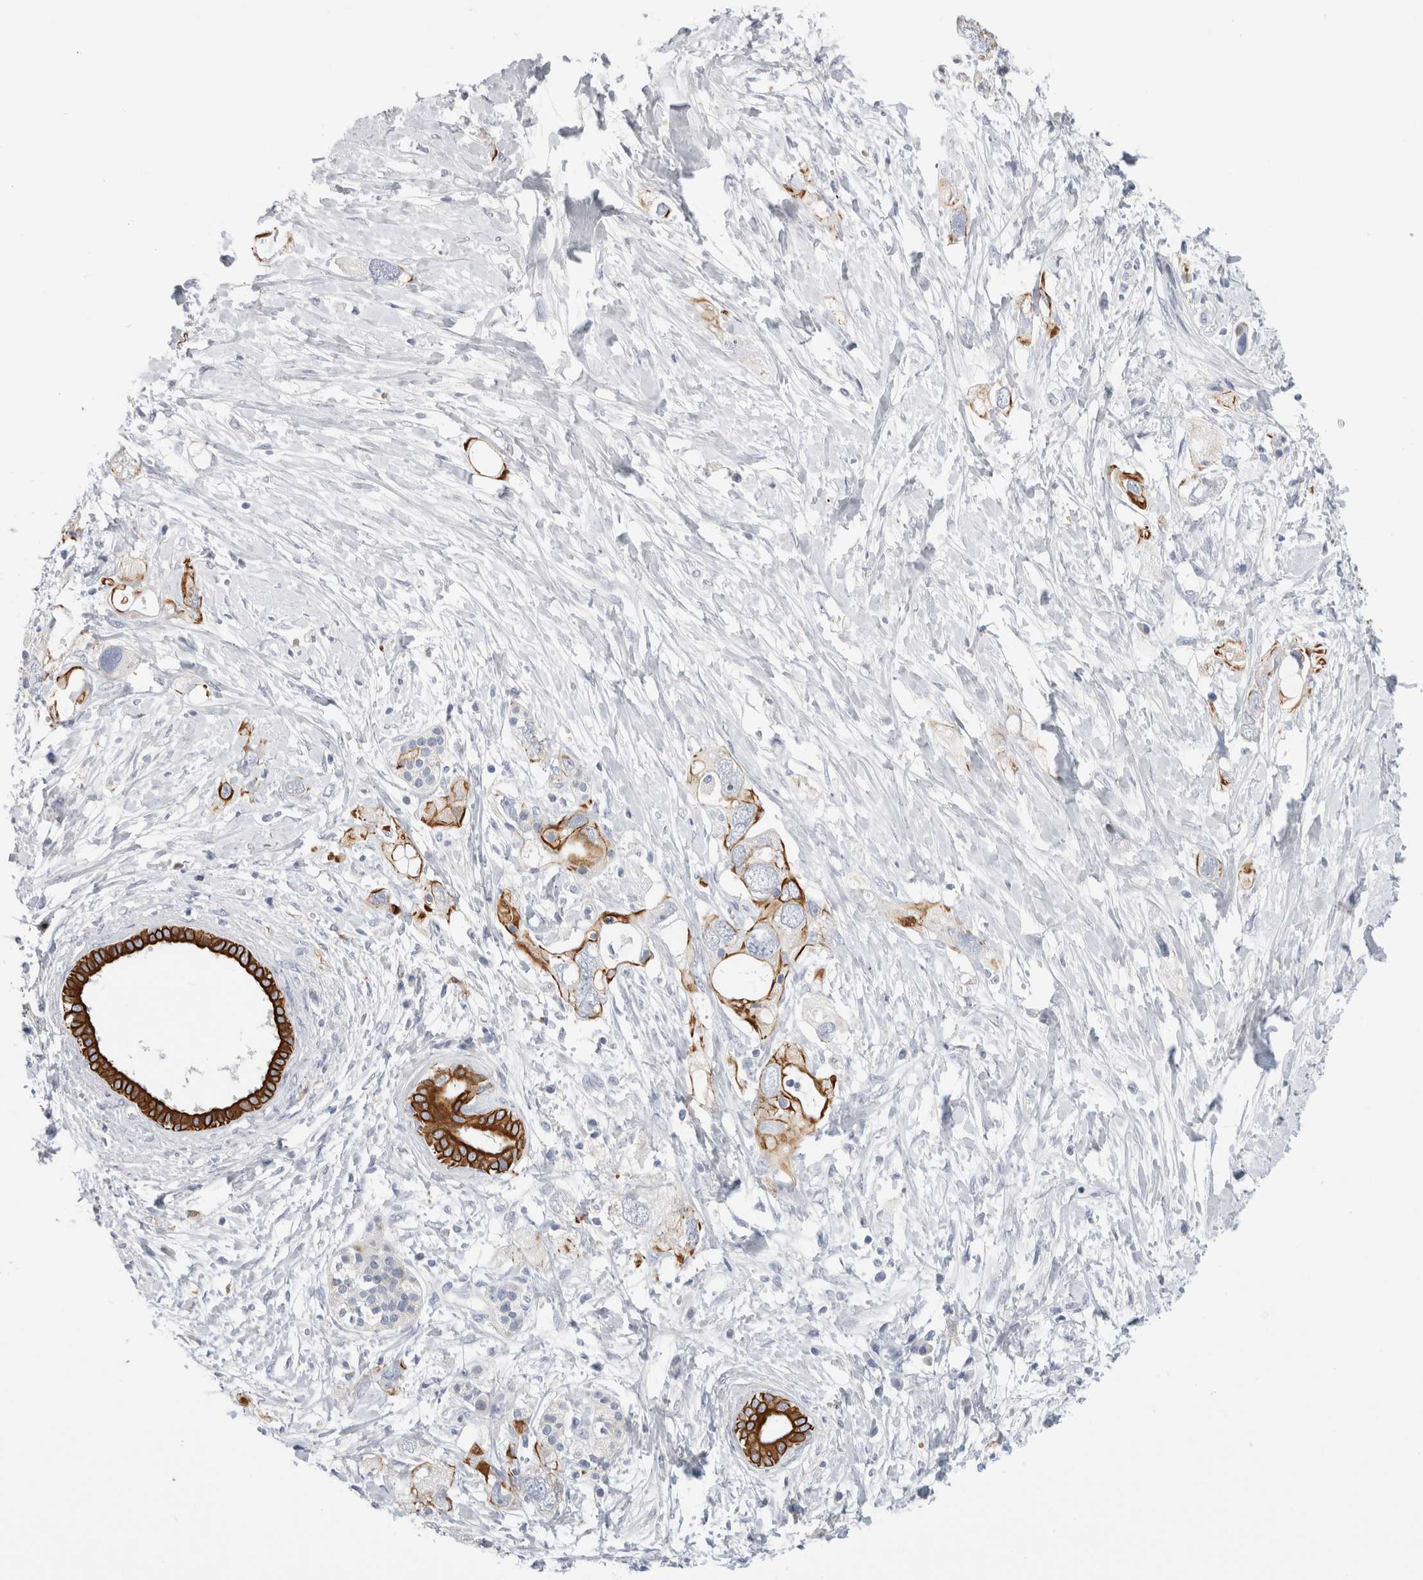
{"staining": {"intensity": "strong", "quantity": ">75%", "location": "cytoplasmic/membranous"}, "tissue": "pancreatic cancer", "cell_type": "Tumor cells", "image_type": "cancer", "snomed": [{"axis": "morphology", "description": "Adenocarcinoma, NOS"}, {"axis": "topography", "description": "Pancreas"}], "caption": "Protein expression analysis of human pancreatic cancer reveals strong cytoplasmic/membranous staining in about >75% of tumor cells.", "gene": "SLC20A2", "patient": {"sex": "female", "age": 56}}